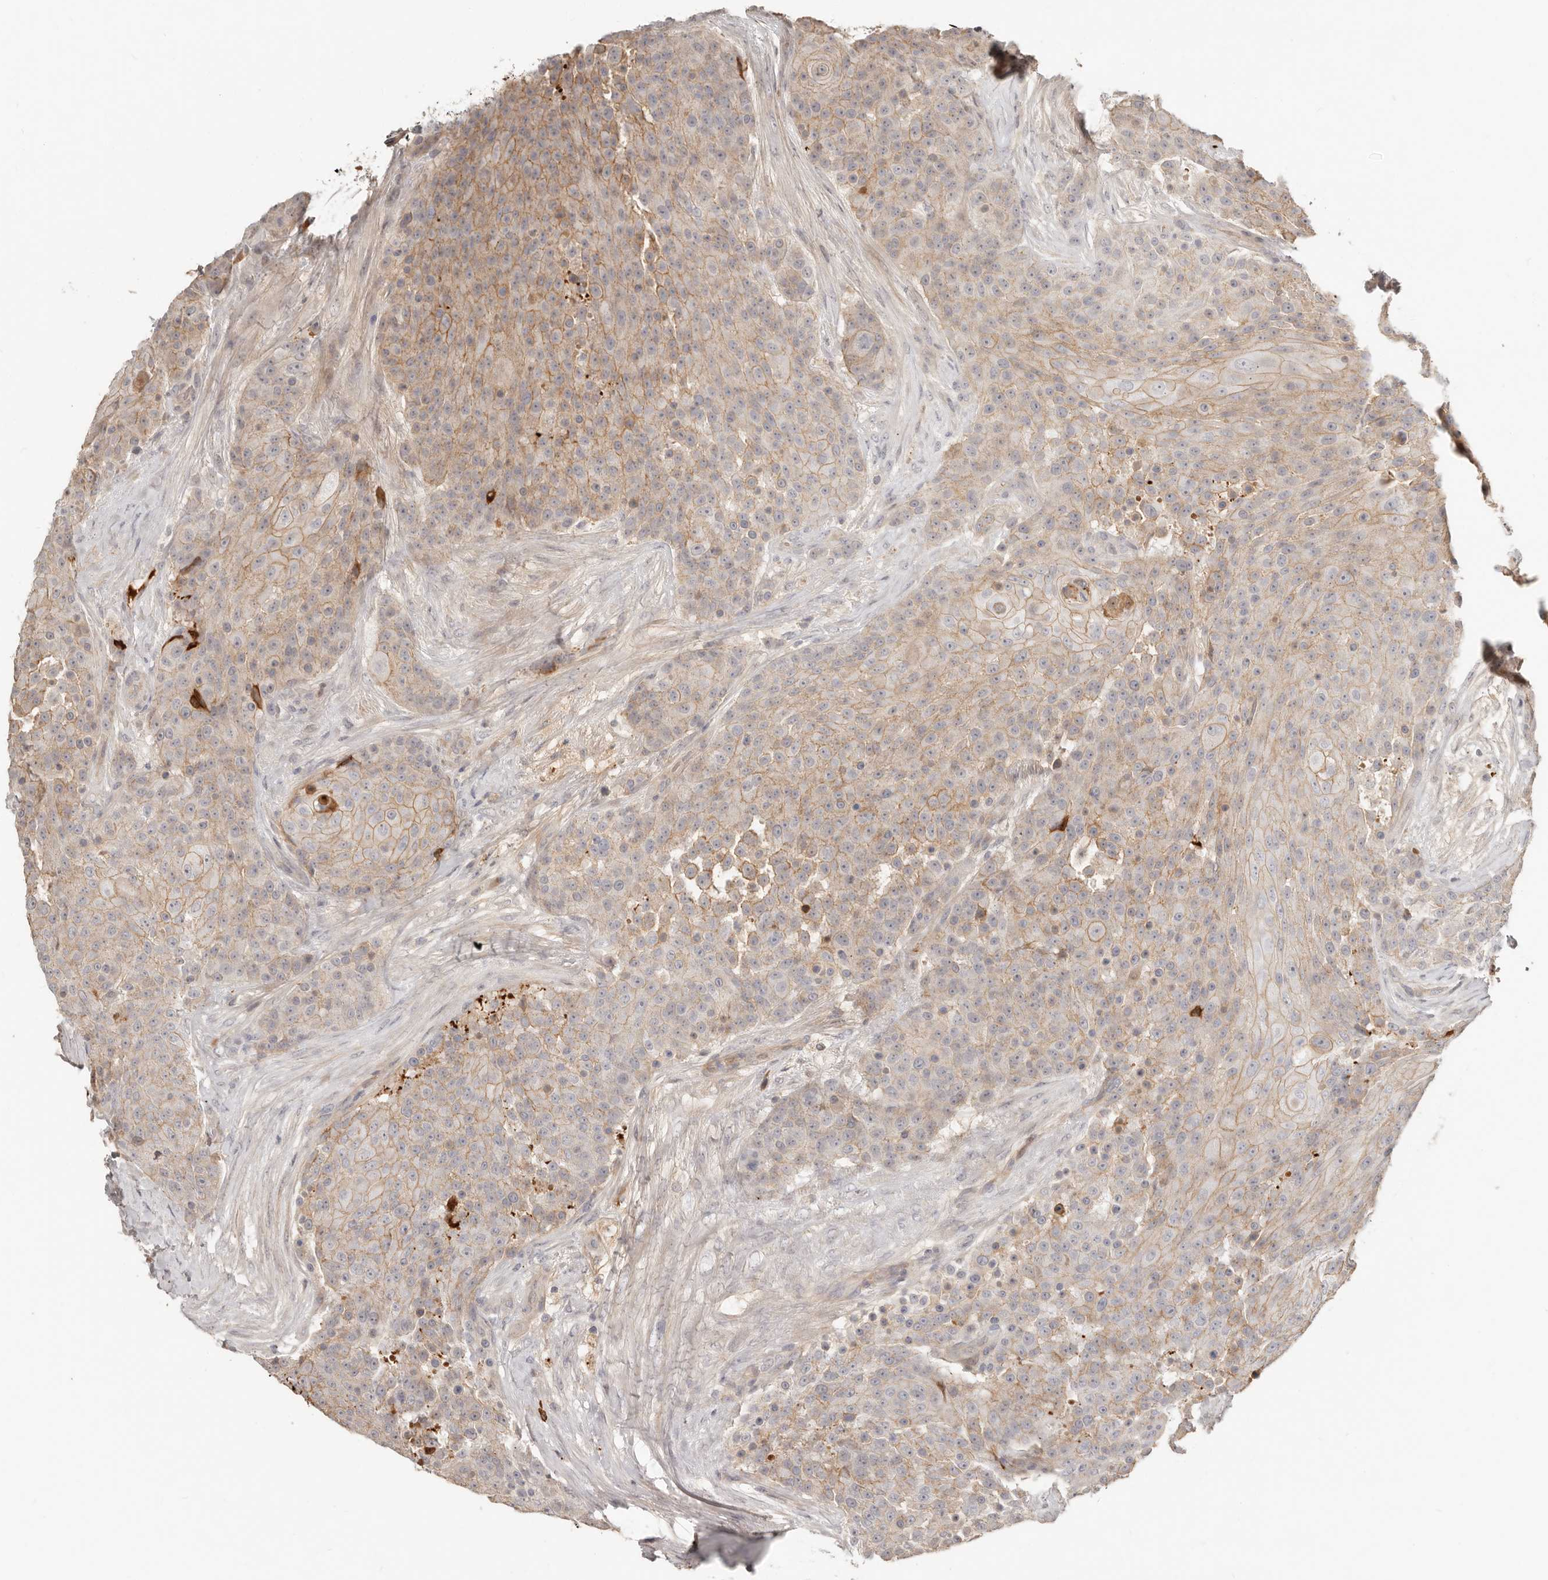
{"staining": {"intensity": "moderate", "quantity": "25%-75%", "location": "cytoplasmic/membranous"}, "tissue": "urothelial cancer", "cell_type": "Tumor cells", "image_type": "cancer", "snomed": [{"axis": "morphology", "description": "Urothelial carcinoma, High grade"}, {"axis": "topography", "description": "Urinary bladder"}], "caption": "Immunohistochemistry (DAB (3,3'-diaminobenzidine)) staining of urothelial cancer displays moderate cytoplasmic/membranous protein positivity in approximately 25%-75% of tumor cells.", "gene": "MTFR2", "patient": {"sex": "female", "age": 63}}